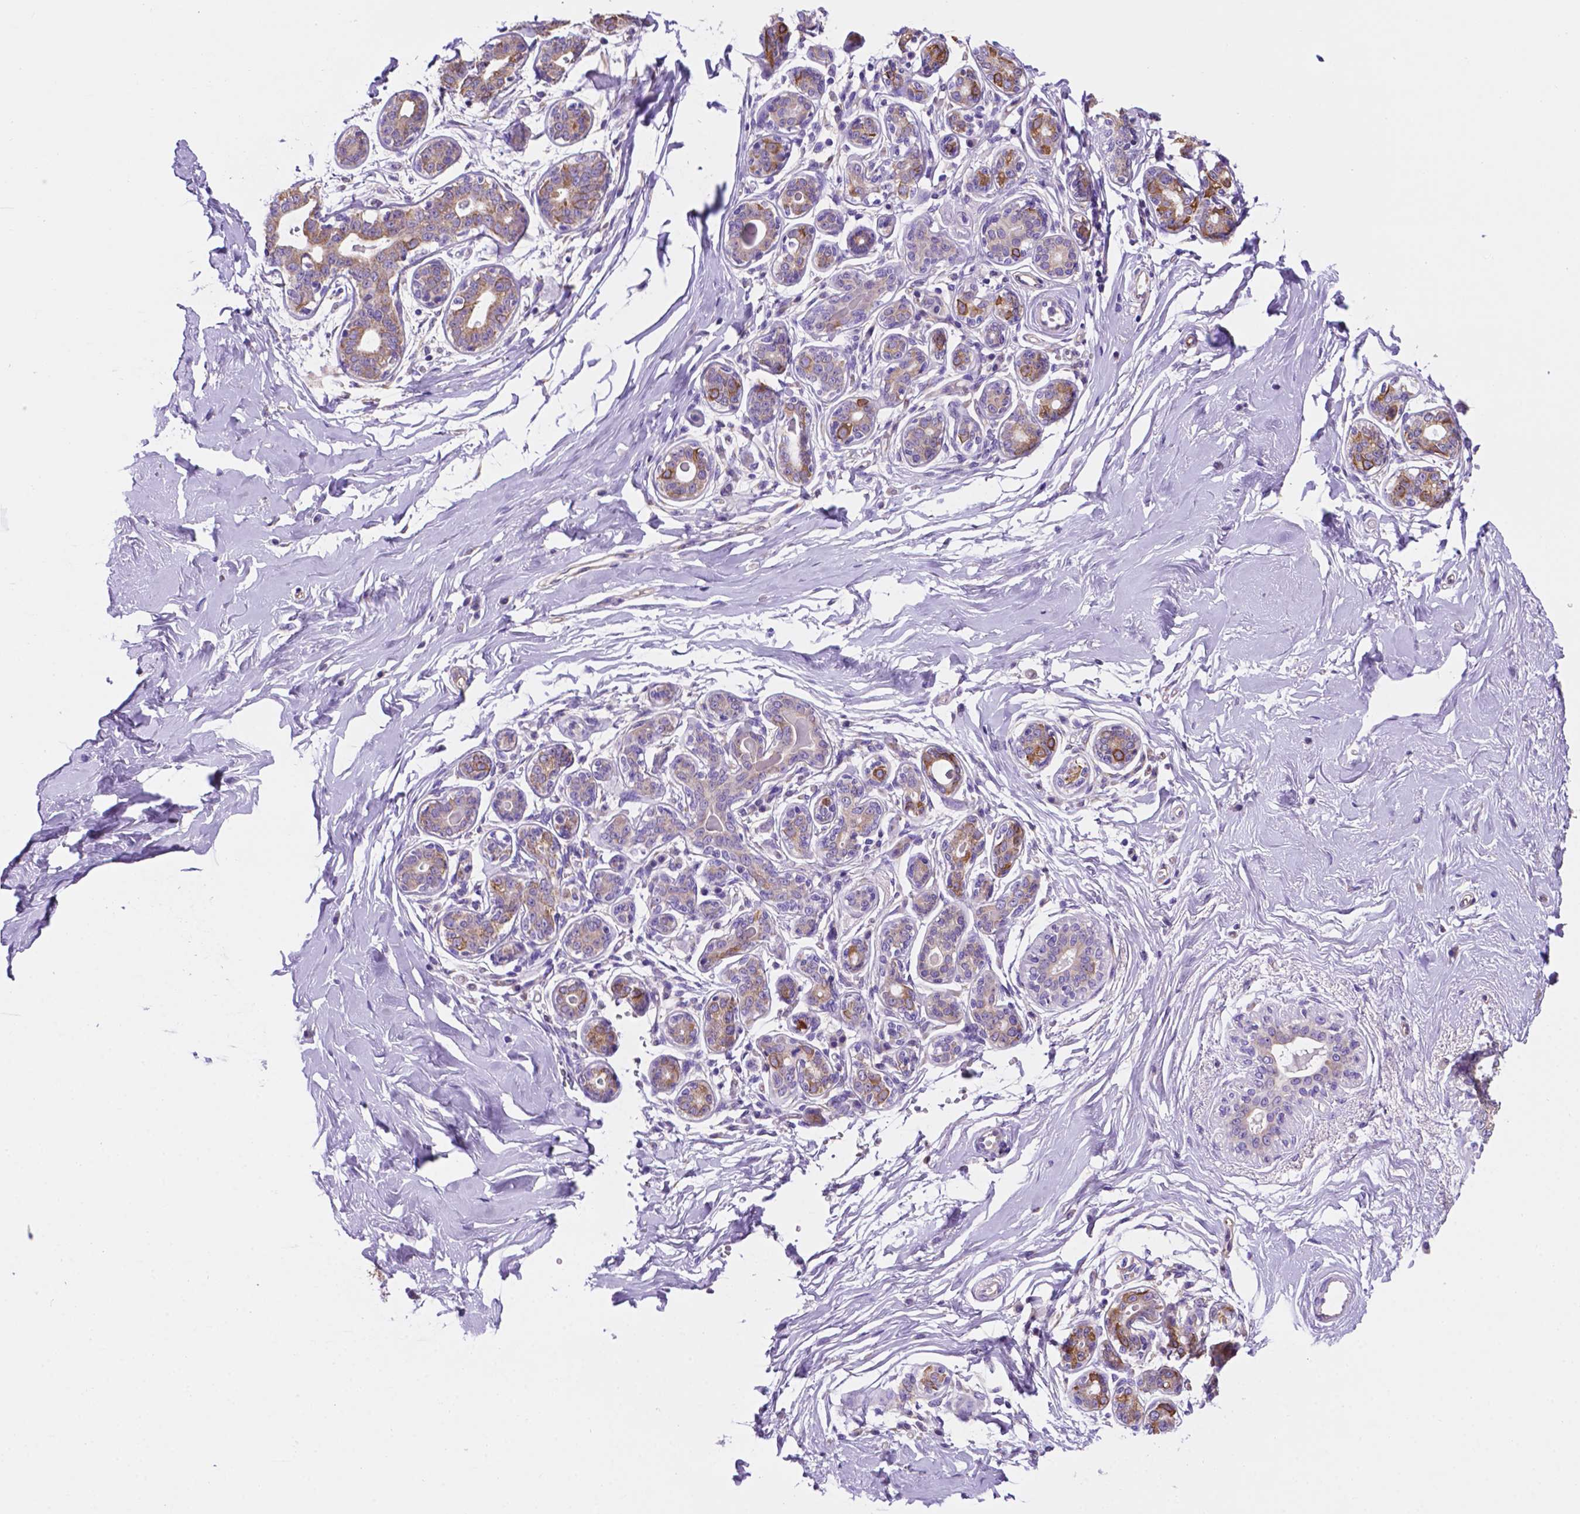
{"staining": {"intensity": "negative", "quantity": "none", "location": "none"}, "tissue": "breast", "cell_type": "Adipocytes", "image_type": "normal", "snomed": [{"axis": "morphology", "description": "Normal tissue, NOS"}, {"axis": "topography", "description": "Skin"}, {"axis": "topography", "description": "Breast"}], "caption": "Breast was stained to show a protein in brown. There is no significant expression in adipocytes. (DAB IHC, high magnification).", "gene": "CEACAM7", "patient": {"sex": "female", "age": 43}}